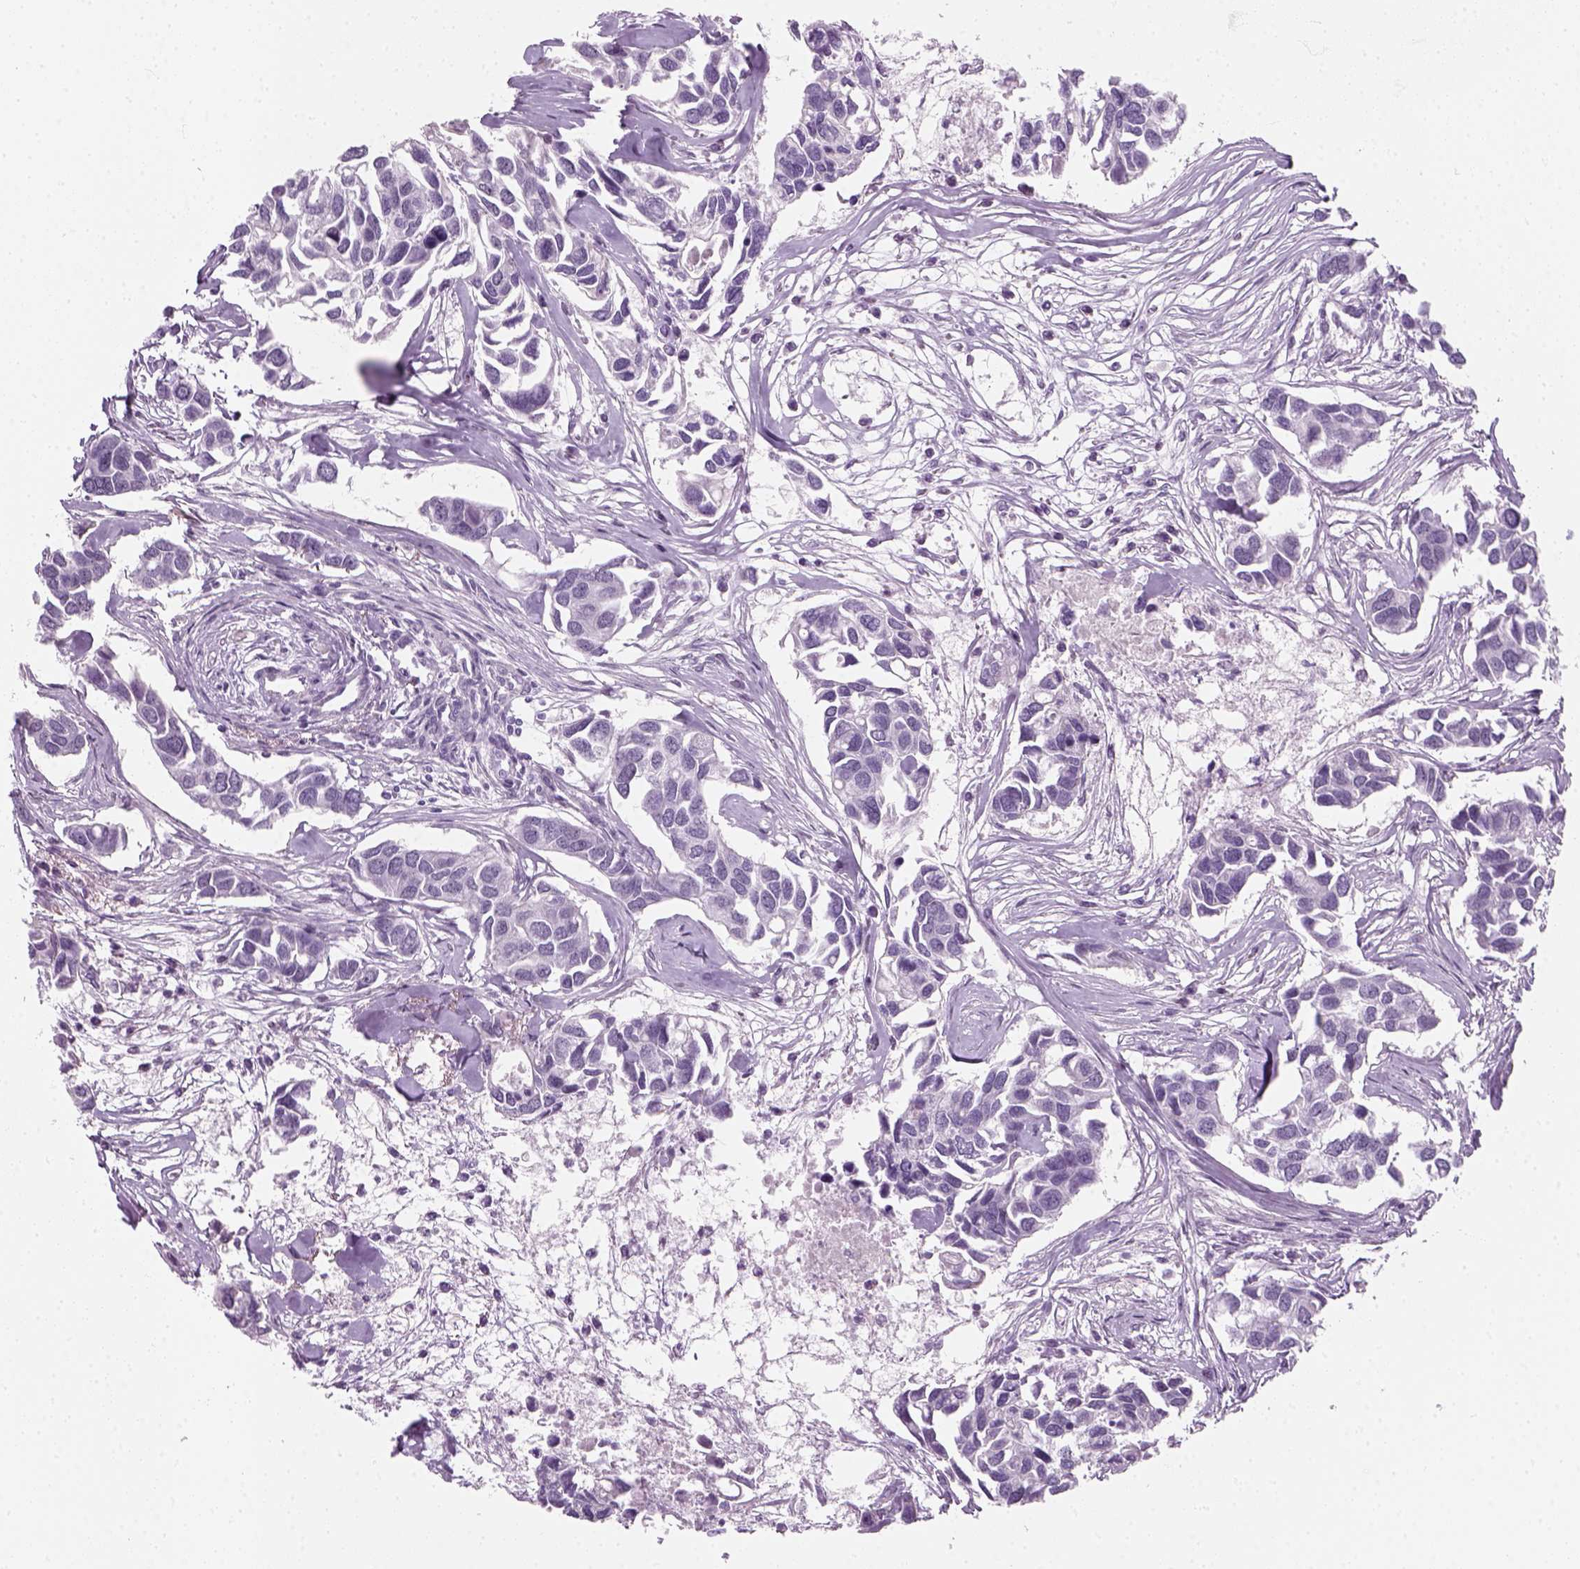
{"staining": {"intensity": "negative", "quantity": "none", "location": "none"}, "tissue": "breast cancer", "cell_type": "Tumor cells", "image_type": "cancer", "snomed": [{"axis": "morphology", "description": "Duct carcinoma"}, {"axis": "topography", "description": "Breast"}], "caption": "Immunohistochemistry (IHC) of breast cancer (infiltrating ductal carcinoma) shows no expression in tumor cells. Brightfield microscopy of IHC stained with DAB (brown) and hematoxylin (blue), captured at high magnification.", "gene": "ZNF865", "patient": {"sex": "female", "age": 83}}